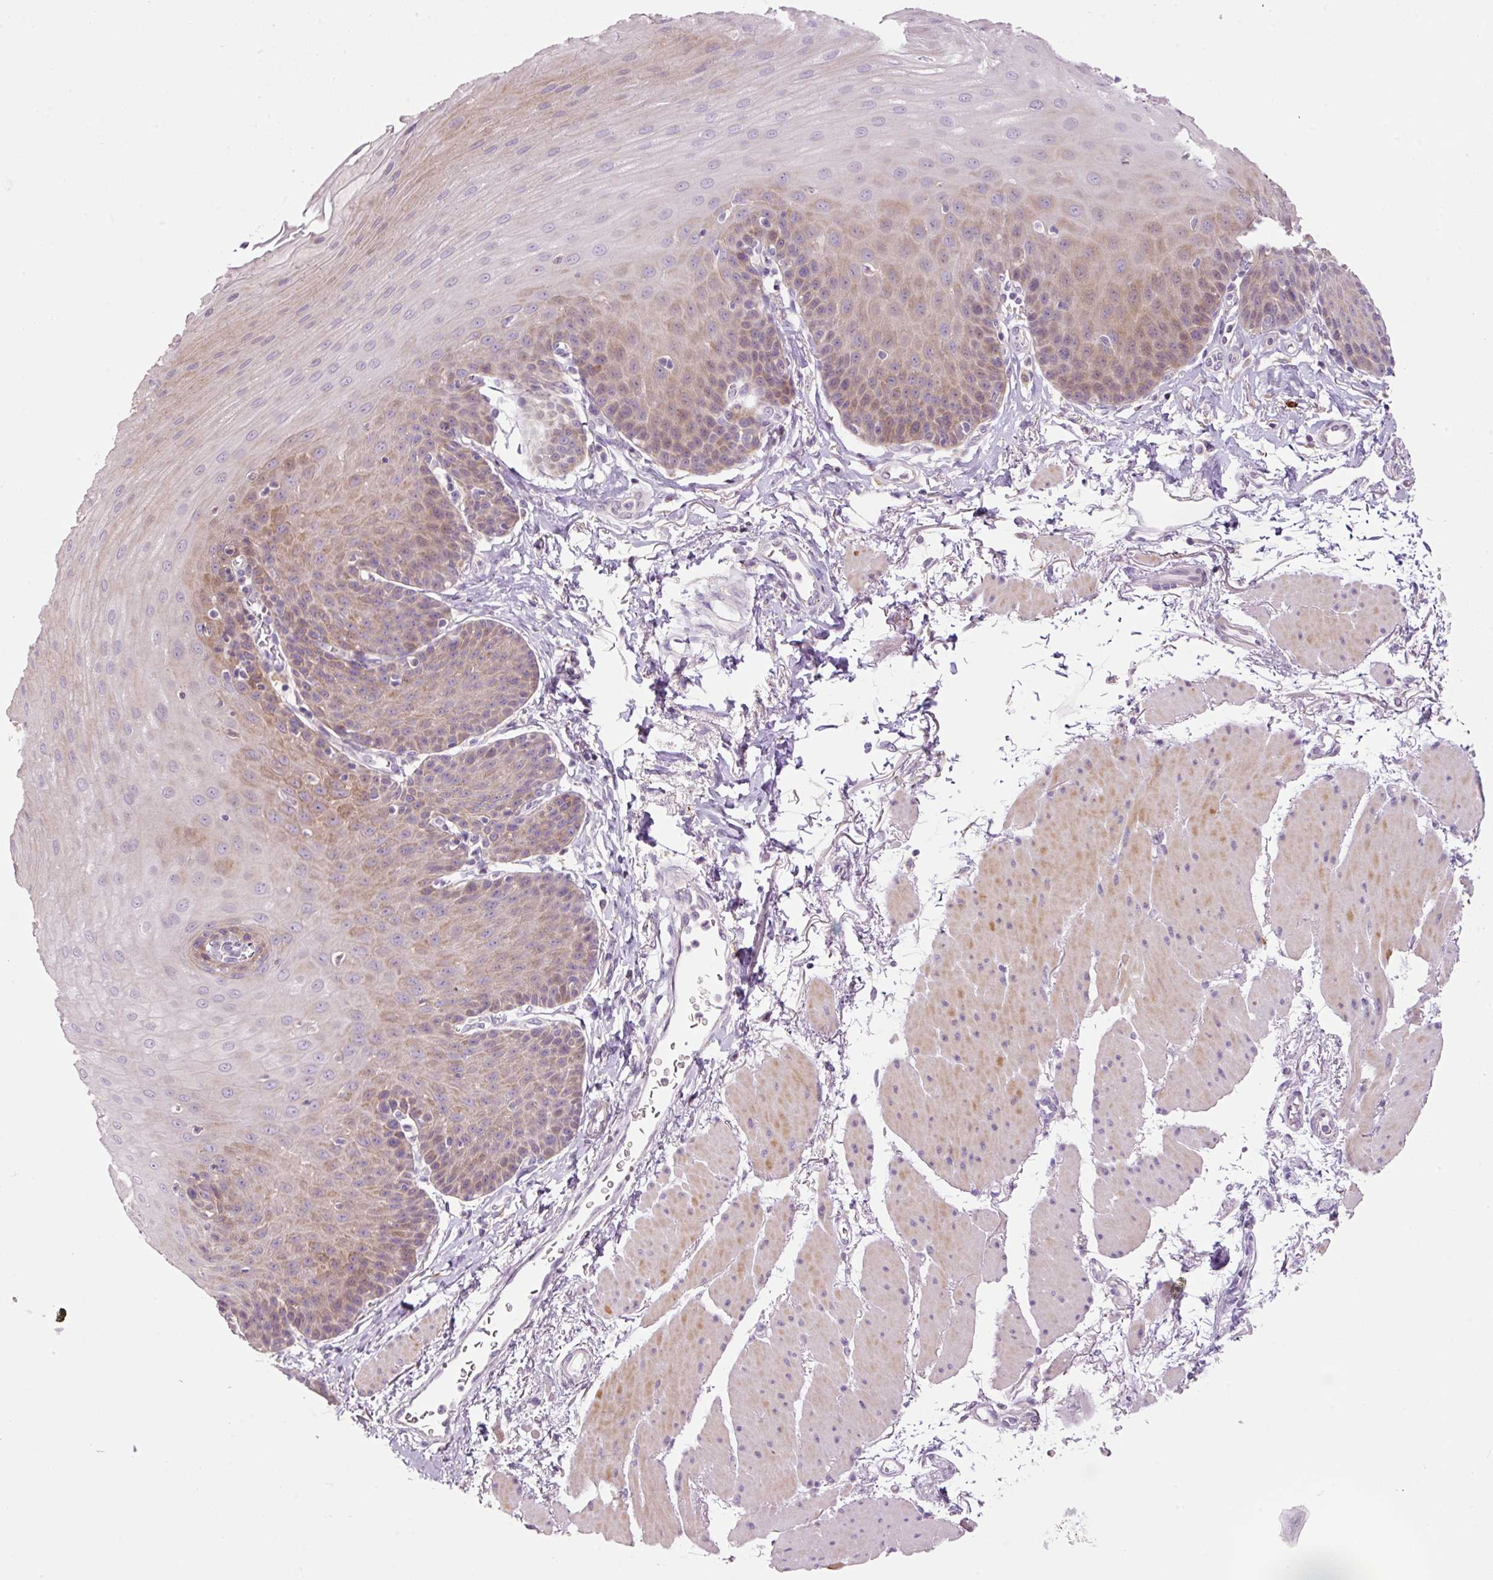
{"staining": {"intensity": "moderate", "quantity": "25%-75%", "location": "cytoplasmic/membranous"}, "tissue": "esophagus", "cell_type": "Squamous epithelial cells", "image_type": "normal", "snomed": [{"axis": "morphology", "description": "Normal tissue, NOS"}, {"axis": "topography", "description": "Esophagus"}], "caption": "Brown immunohistochemical staining in benign human esophagus shows moderate cytoplasmic/membranous staining in about 25%-75% of squamous epithelial cells.", "gene": "HAX1", "patient": {"sex": "female", "age": 81}}